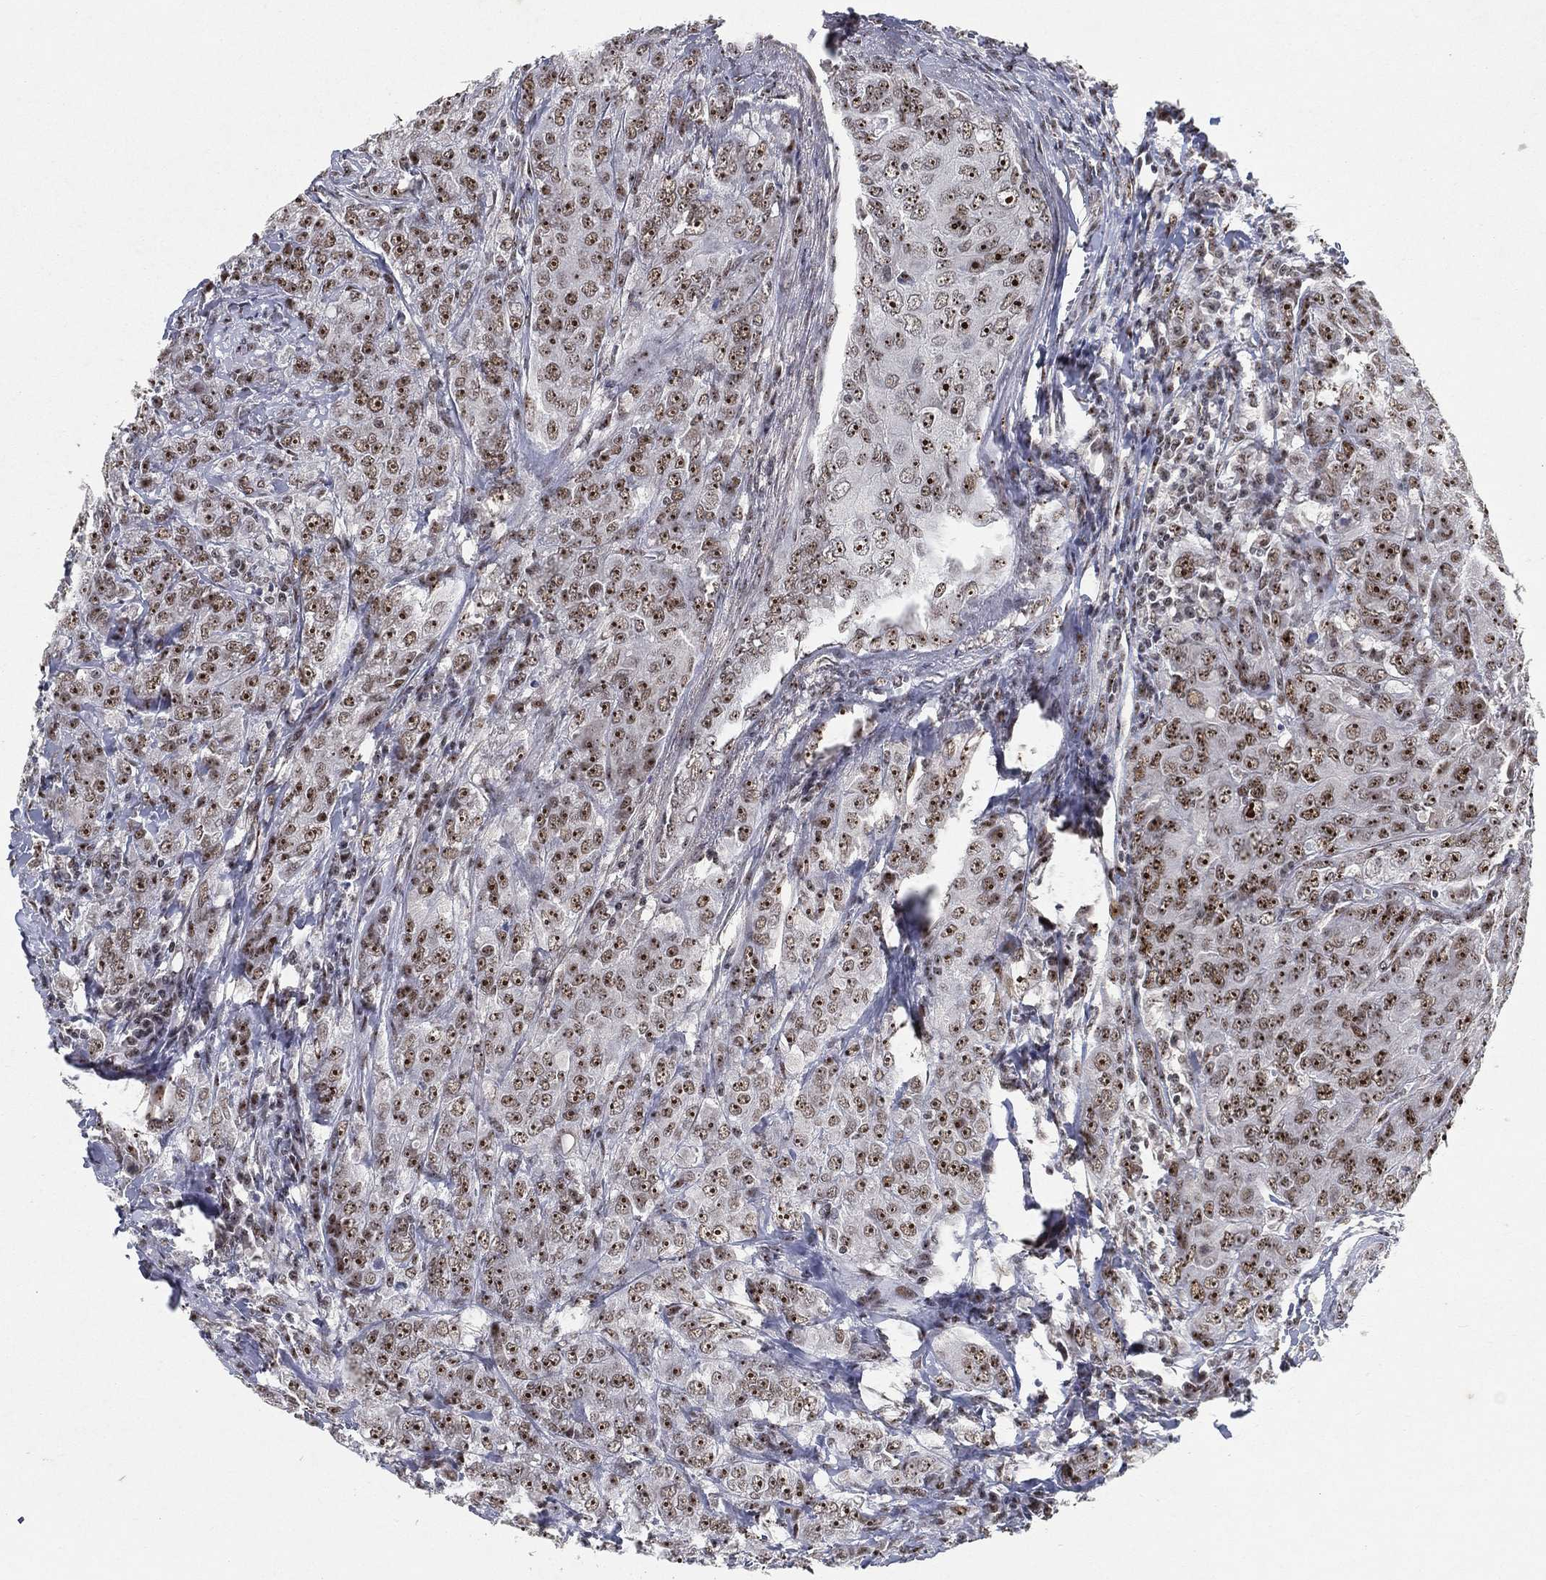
{"staining": {"intensity": "moderate", "quantity": ">75%", "location": "nuclear"}, "tissue": "breast cancer", "cell_type": "Tumor cells", "image_type": "cancer", "snomed": [{"axis": "morphology", "description": "Duct carcinoma"}, {"axis": "topography", "description": "Breast"}], "caption": "About >75% of tumor cells in human breast cancer (intraductal carcinoma) show moderate nuclear protein staining as visualized by brown immunohistochemical staining.", "gene": "DDX27", "patient": {"sex": "female", "age": 43}}